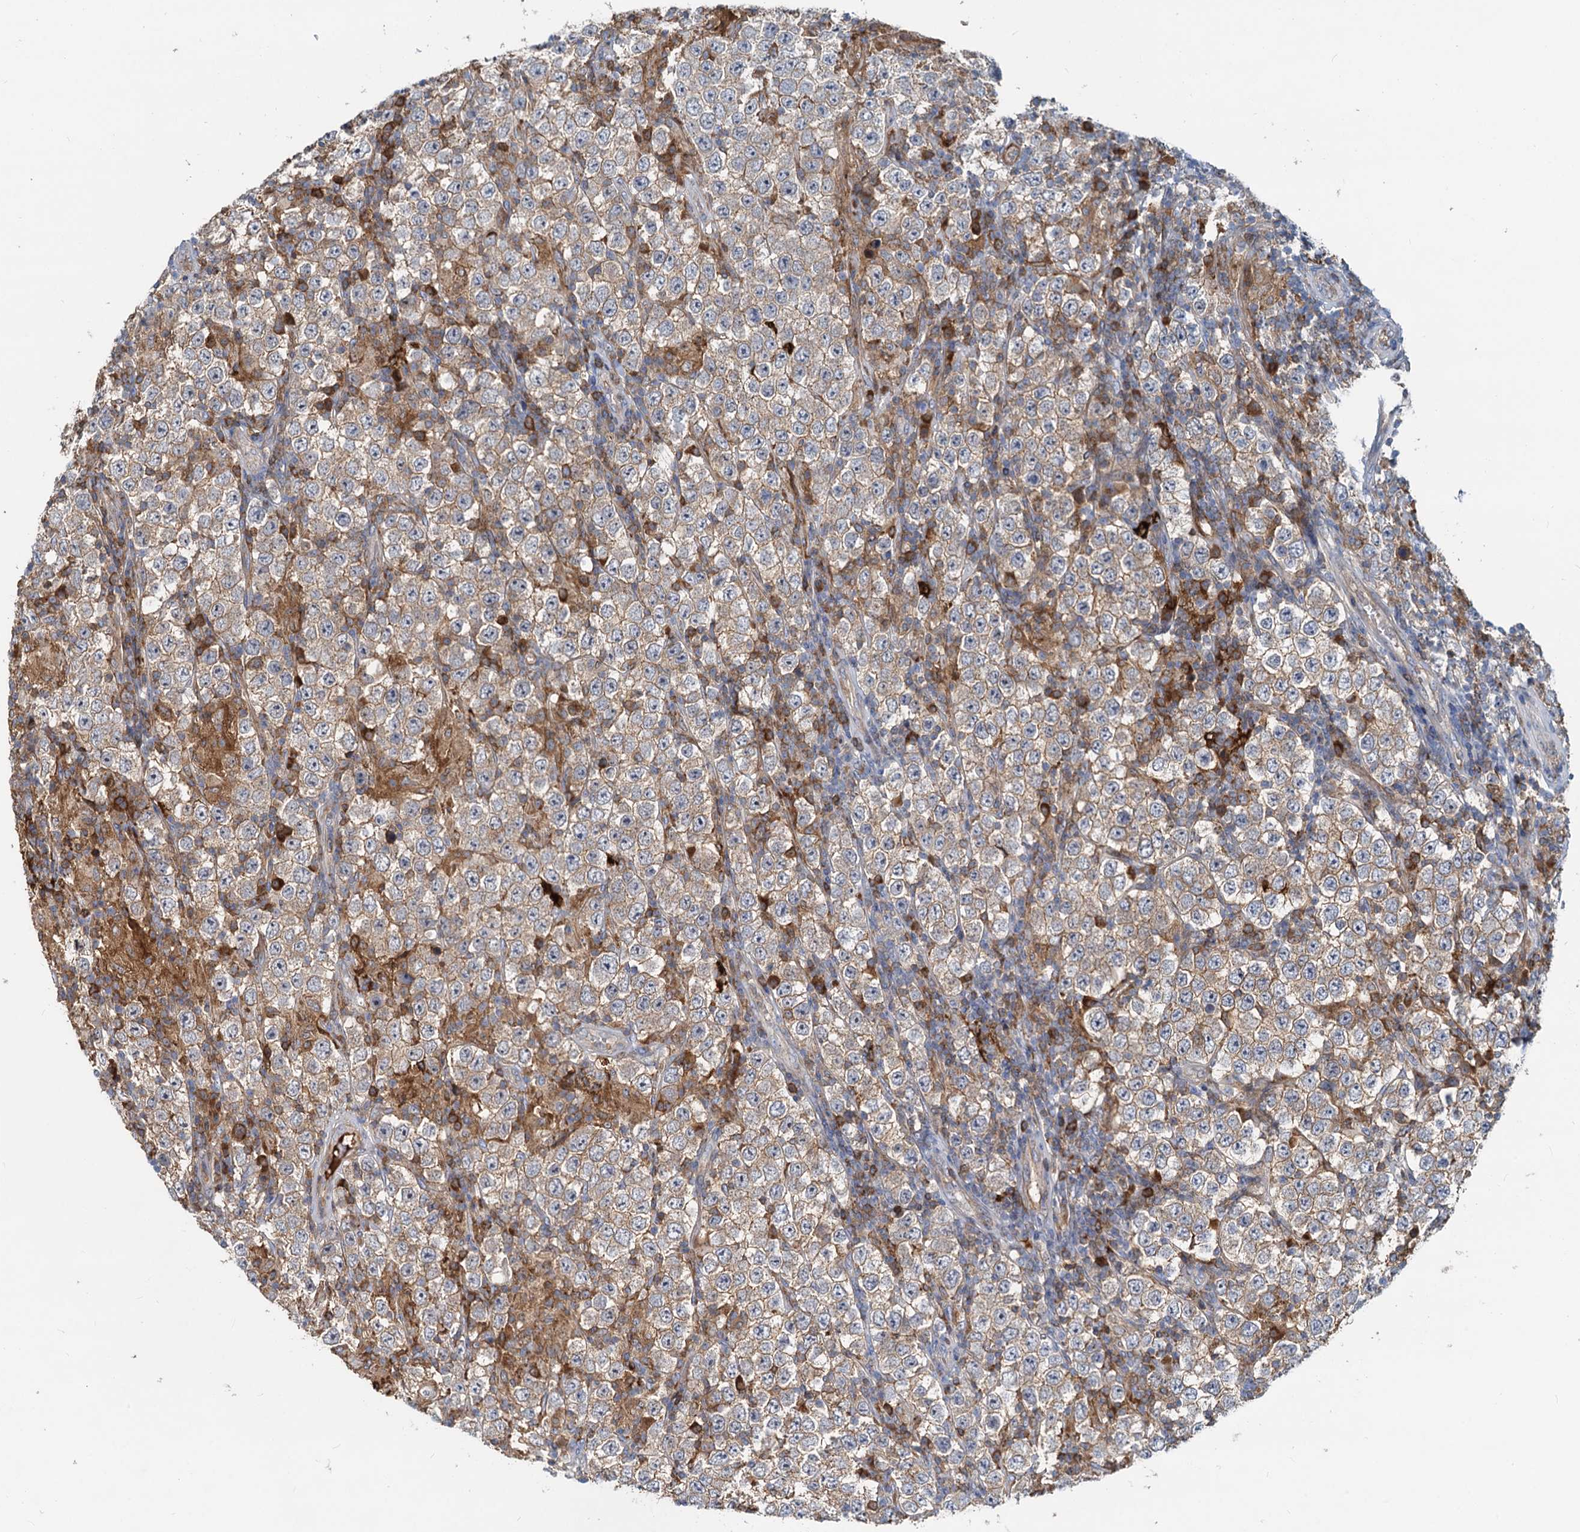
{"staining": {"intensity": "weak", "quantity": ">75%", "location": "cytoplasmic/membranous"}, "tissue": "testis cancer", "cell_type": "Tumor cells", "image_type": "cancer", "snomed": [{"axis": "morphology", "description": "Normal tissue, NOS"}, {"axis": "morphology", "description": "Urothelial carcinoma, High grade"}, {"axis": "morphology", "description": "Seminoma, NOS"}, {"axis": "morphology", "description": "Carcinoma, Embryonal, NOS"}, {"axis": "topography", "description": "Urinary bladder"}, {"axis": "topography", "description": "Testis"}], "caption": "Testis seminoma stained with a protein marker exhibits weak staining in tumor cells.", "gene": "LNX2", "patient": {"sex": "male", "age": 41}}